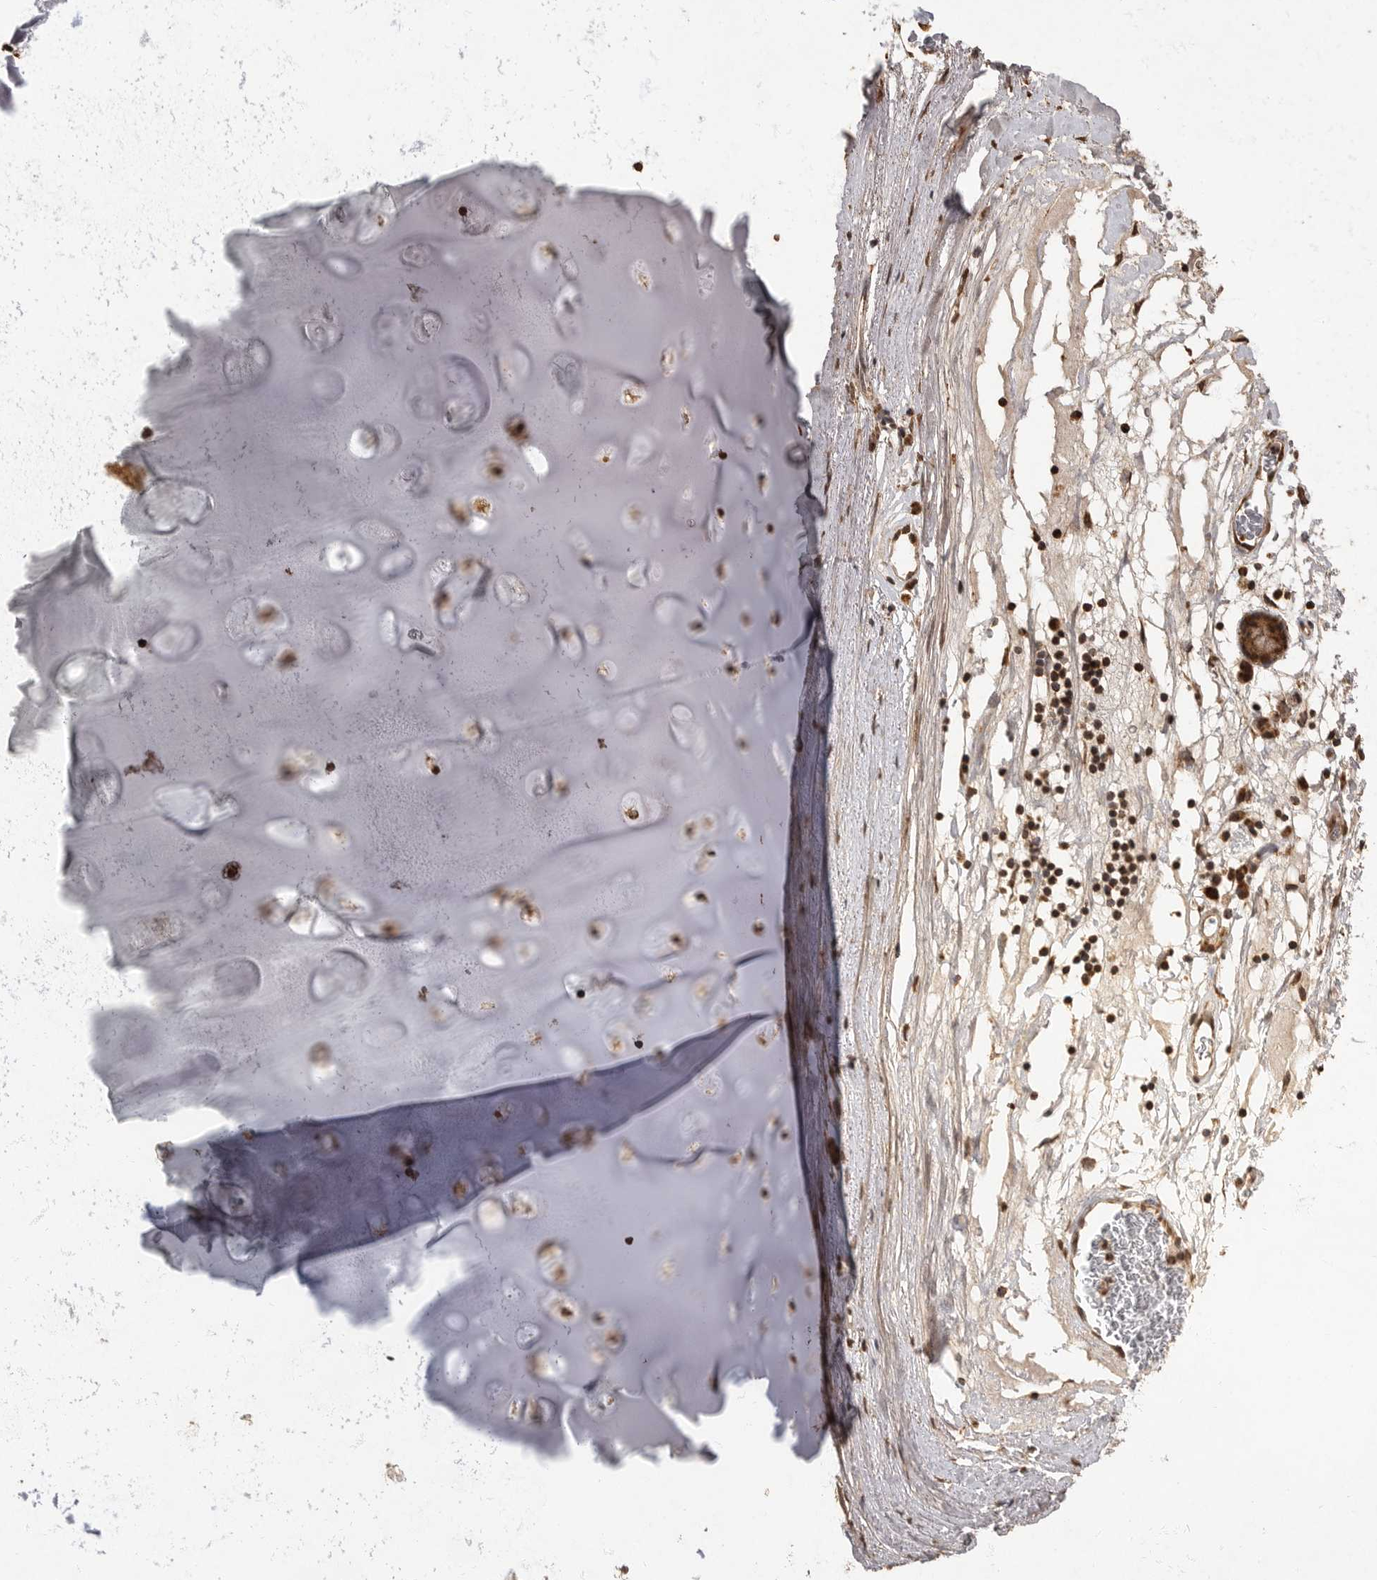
{"staining": {"intensity": "strong", "quantity": ">75%", "location": "cytoplasmic/membranous"}, "tissue": "adipose tissue", "cell_type": "Adipocytes", "image_type": "normal", "snomed": [{"axis": "morphology", "description": "Normal tissue, NOS"}, {"axis": "topography", "description": "Cartilage tissue"}], "caption": "A high-resolution histopathology image shows IHC staining of benign adipose tissue, which reveals strong cytoplasmic/membranous positivity in about >75% of adipocytes.", "gene": "MAFG", "patient": {"sex": "female", "age": 63}}